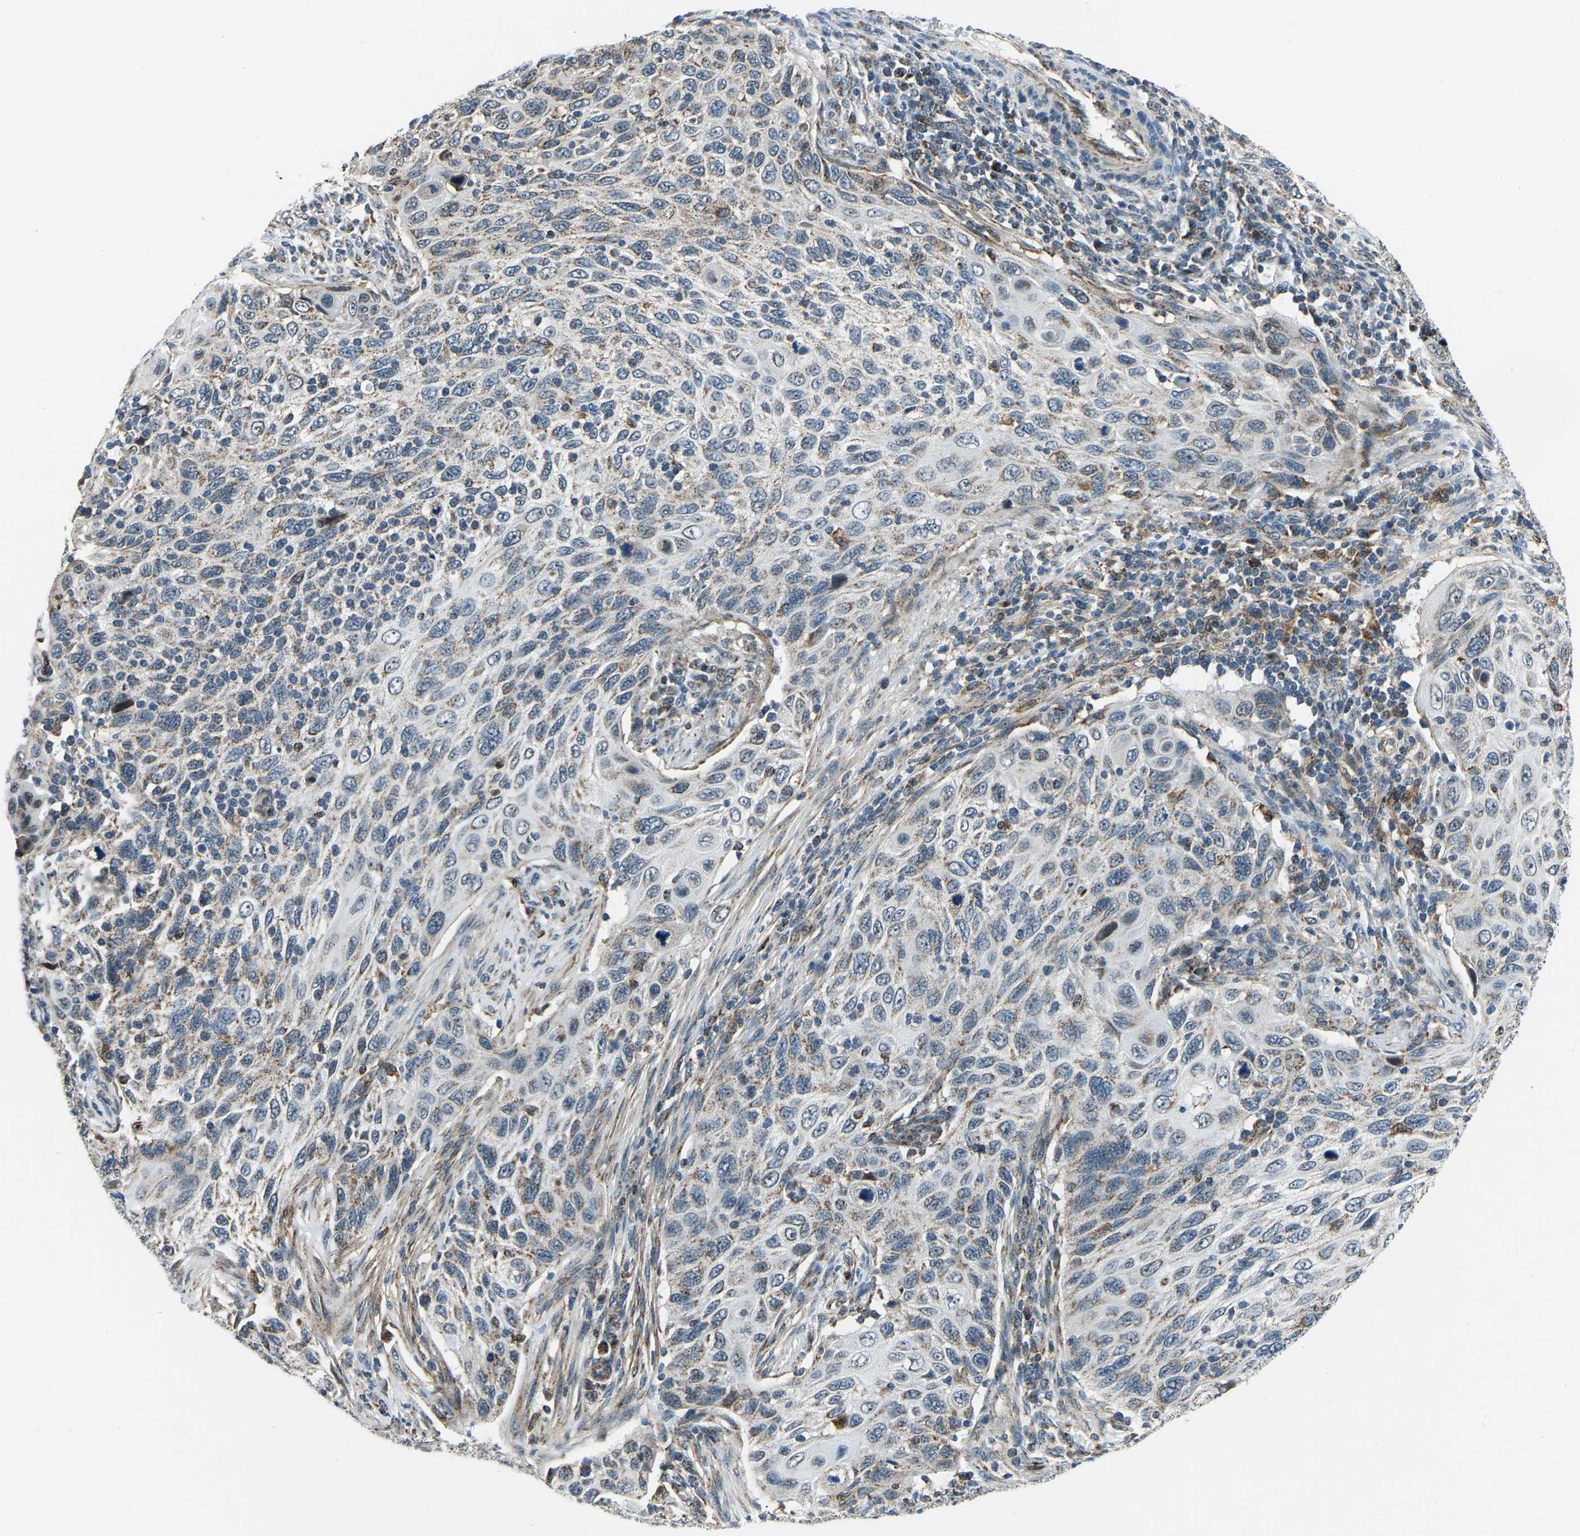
{"staining": {"intensity": "moderate", "quantity": "25%-75%", "location": "cytoplasmic/membranous"}, "tissue": "cervical cancer", "cell_type": "Tumor cells", "image_type": "cancer", "snomed": [{"axis": "morphology", "description": "Squamous cell carcinoma, NOS"}, {"axis": "topography", "description": "Cervix"}], "caption": "Squamous cell carcinoma (cervical) stained for a protein (brown) reveals moderate cytoplasmic/membranous positive staining in about 25%-75% of tumor cells.", "gene": "RBM33", "patient": {"sex": "female", "age": 70}}